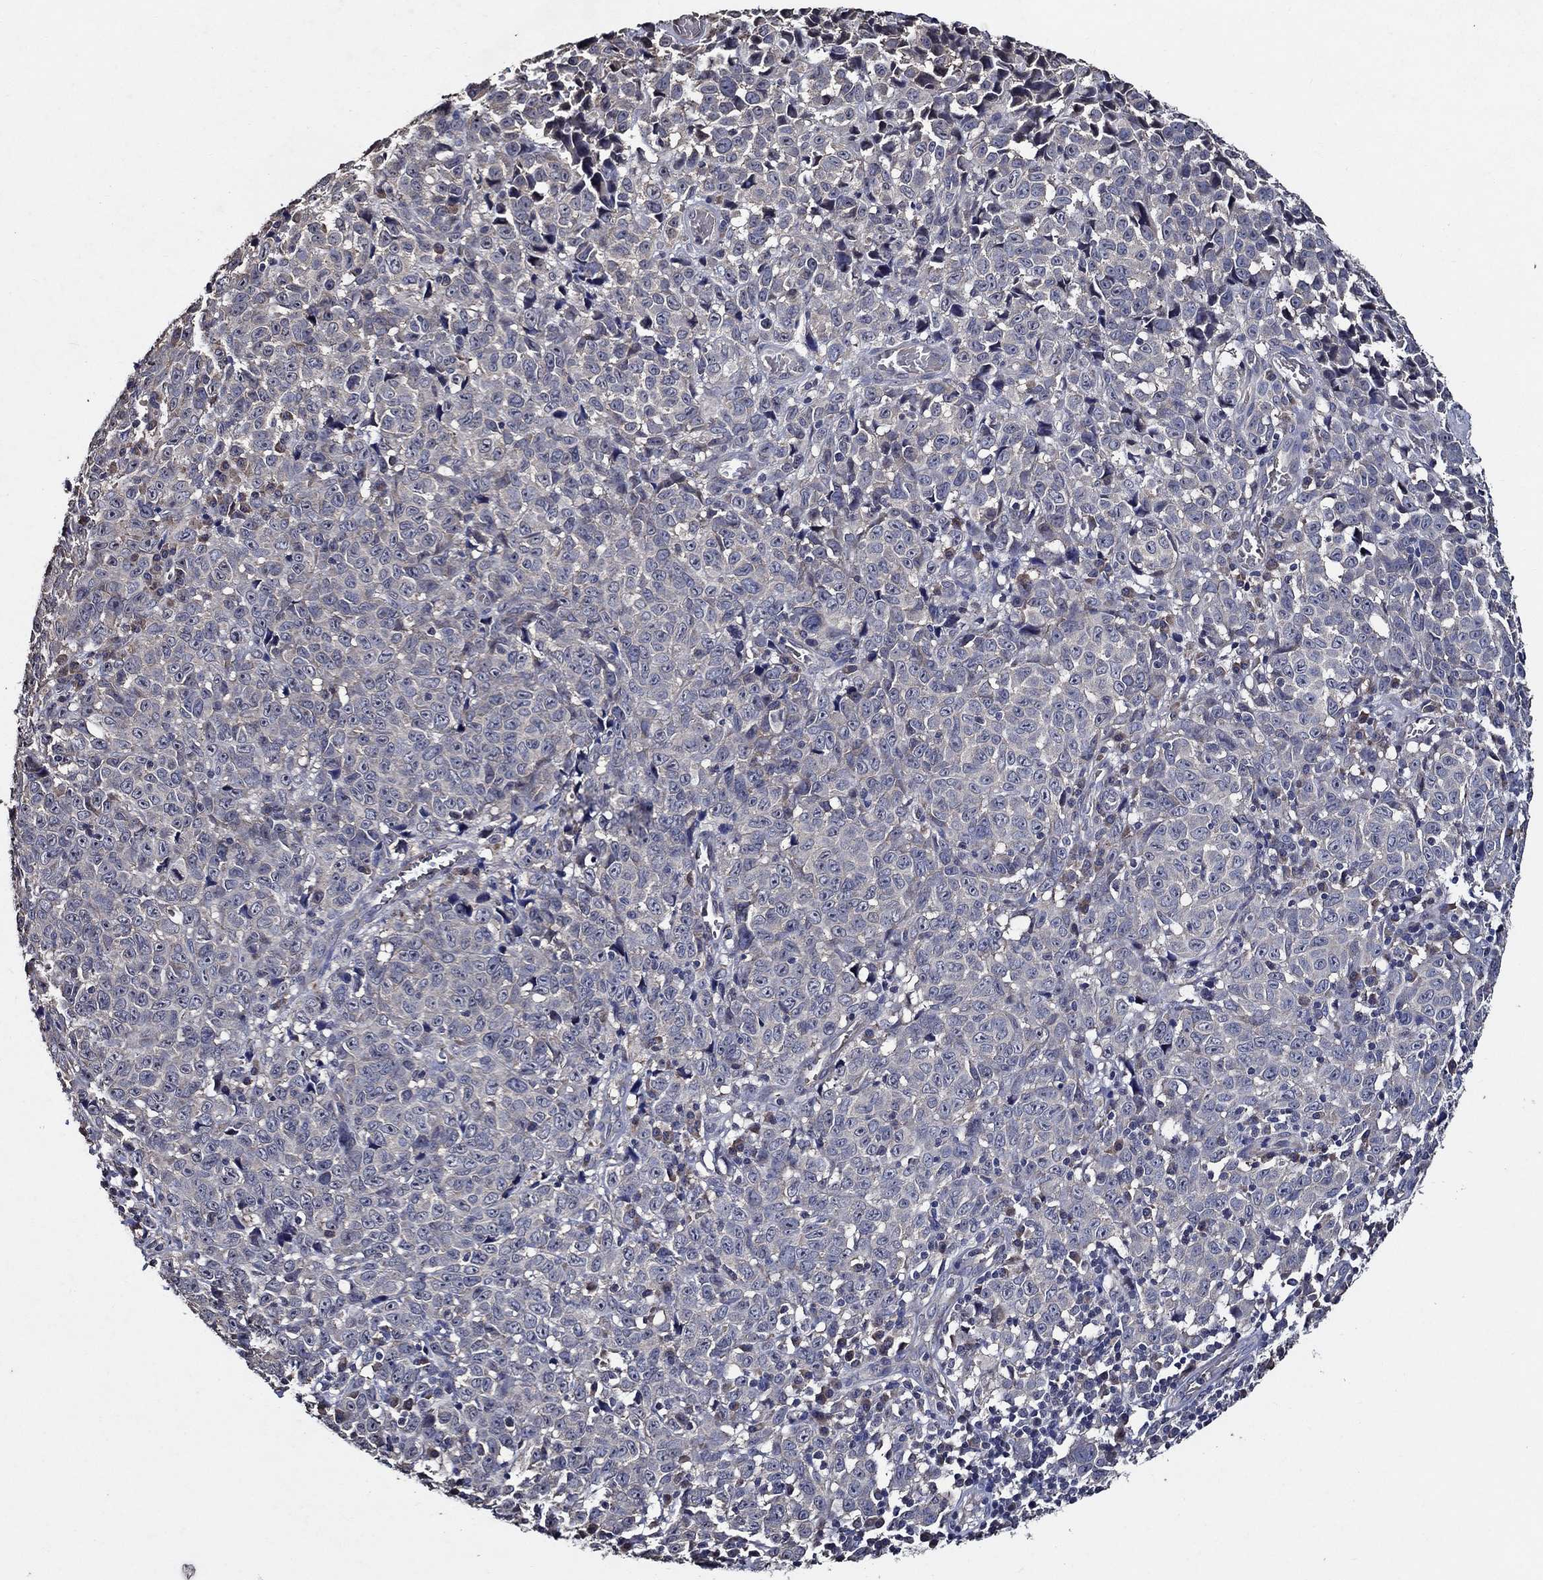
{"staining": {"intensity": "moderate", "quantity": "<25%", "location": "cytoplasmic/membranous"}, "tissue": "melanoma", "cell_type": "Tumor cells", "image_type": "cancer", "snomed": [{"axis": "morphology", "description": "Malignant melanoma, NOS"}, {"axis": "topography", "description": "Vulva, labia, clitoris and Bartholin´s gland, NO"}], "caption": "IHC staining of melanoma, which shows low levels of moderate cytoplasmic/membranous staining in about <25% of tumor cells indicating moderate cytoplasmic/membranous protein positivity. The staining was performed using DAB (brown) for protein detection and nuclei were counterstained in hematoxylin (blue).", "gene": "HAP1", "patient": {"sex": "female", "age": 75}}